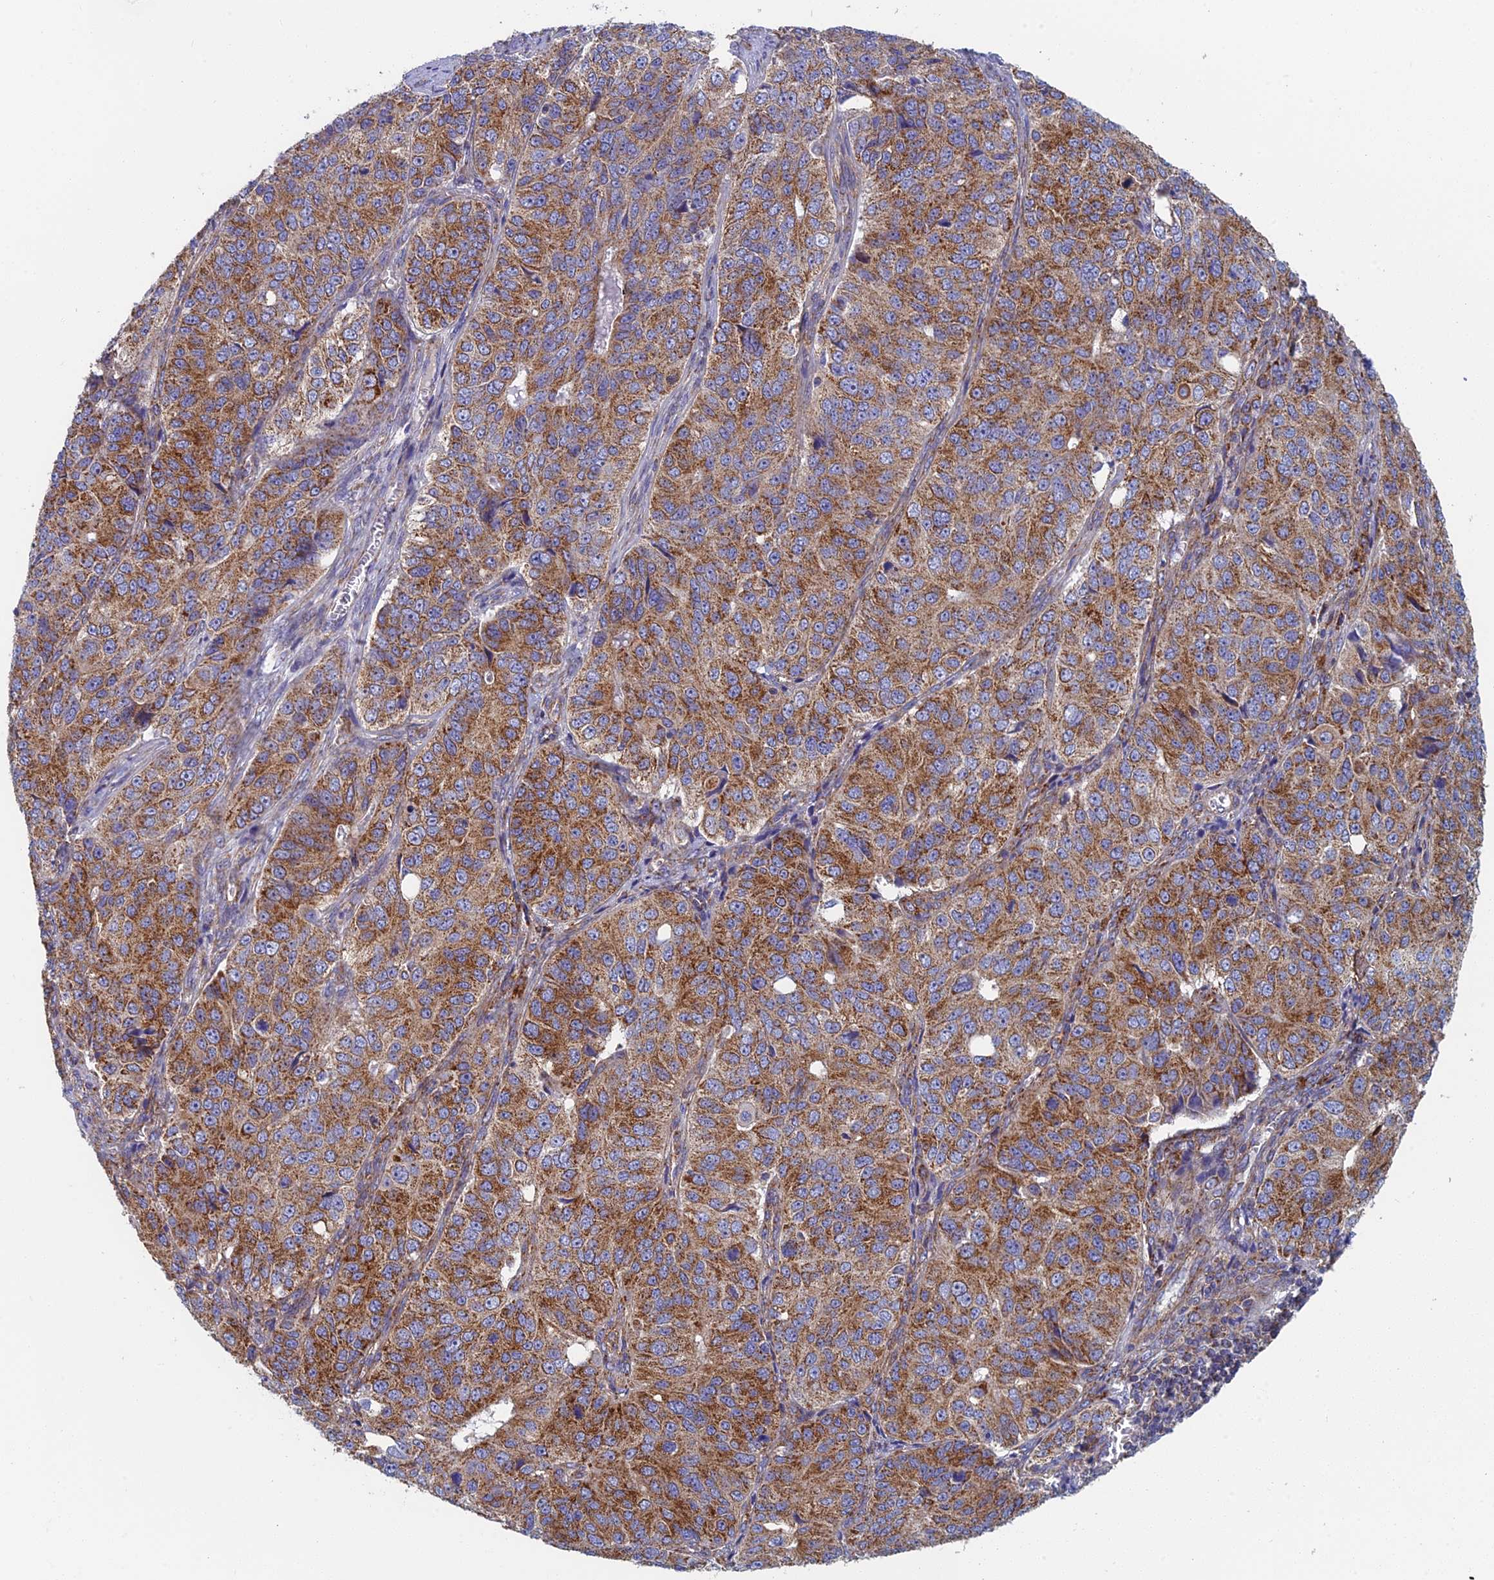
{"staining": {"intensity": "strong", "quantity": ">75%", "location": "cytoplasmic/membranous"}, "tissue": "ovarian cancer", "cell_type": "Tumor cells", "image_type": "cancer", "snomed": [{"axis": "morphology", "description": "Carcinoma, endometroid"}, {"axis": "topography", "description": "Ovary"}], "caption": "Brown immunohistochemical staining in ovarian endometroid carcinoma reveals strong cytoplasmic/membranous expression in about >75% of tumor cells.", "gene": "MRPS9", "patient": {"sex": "female", "age": 51}}